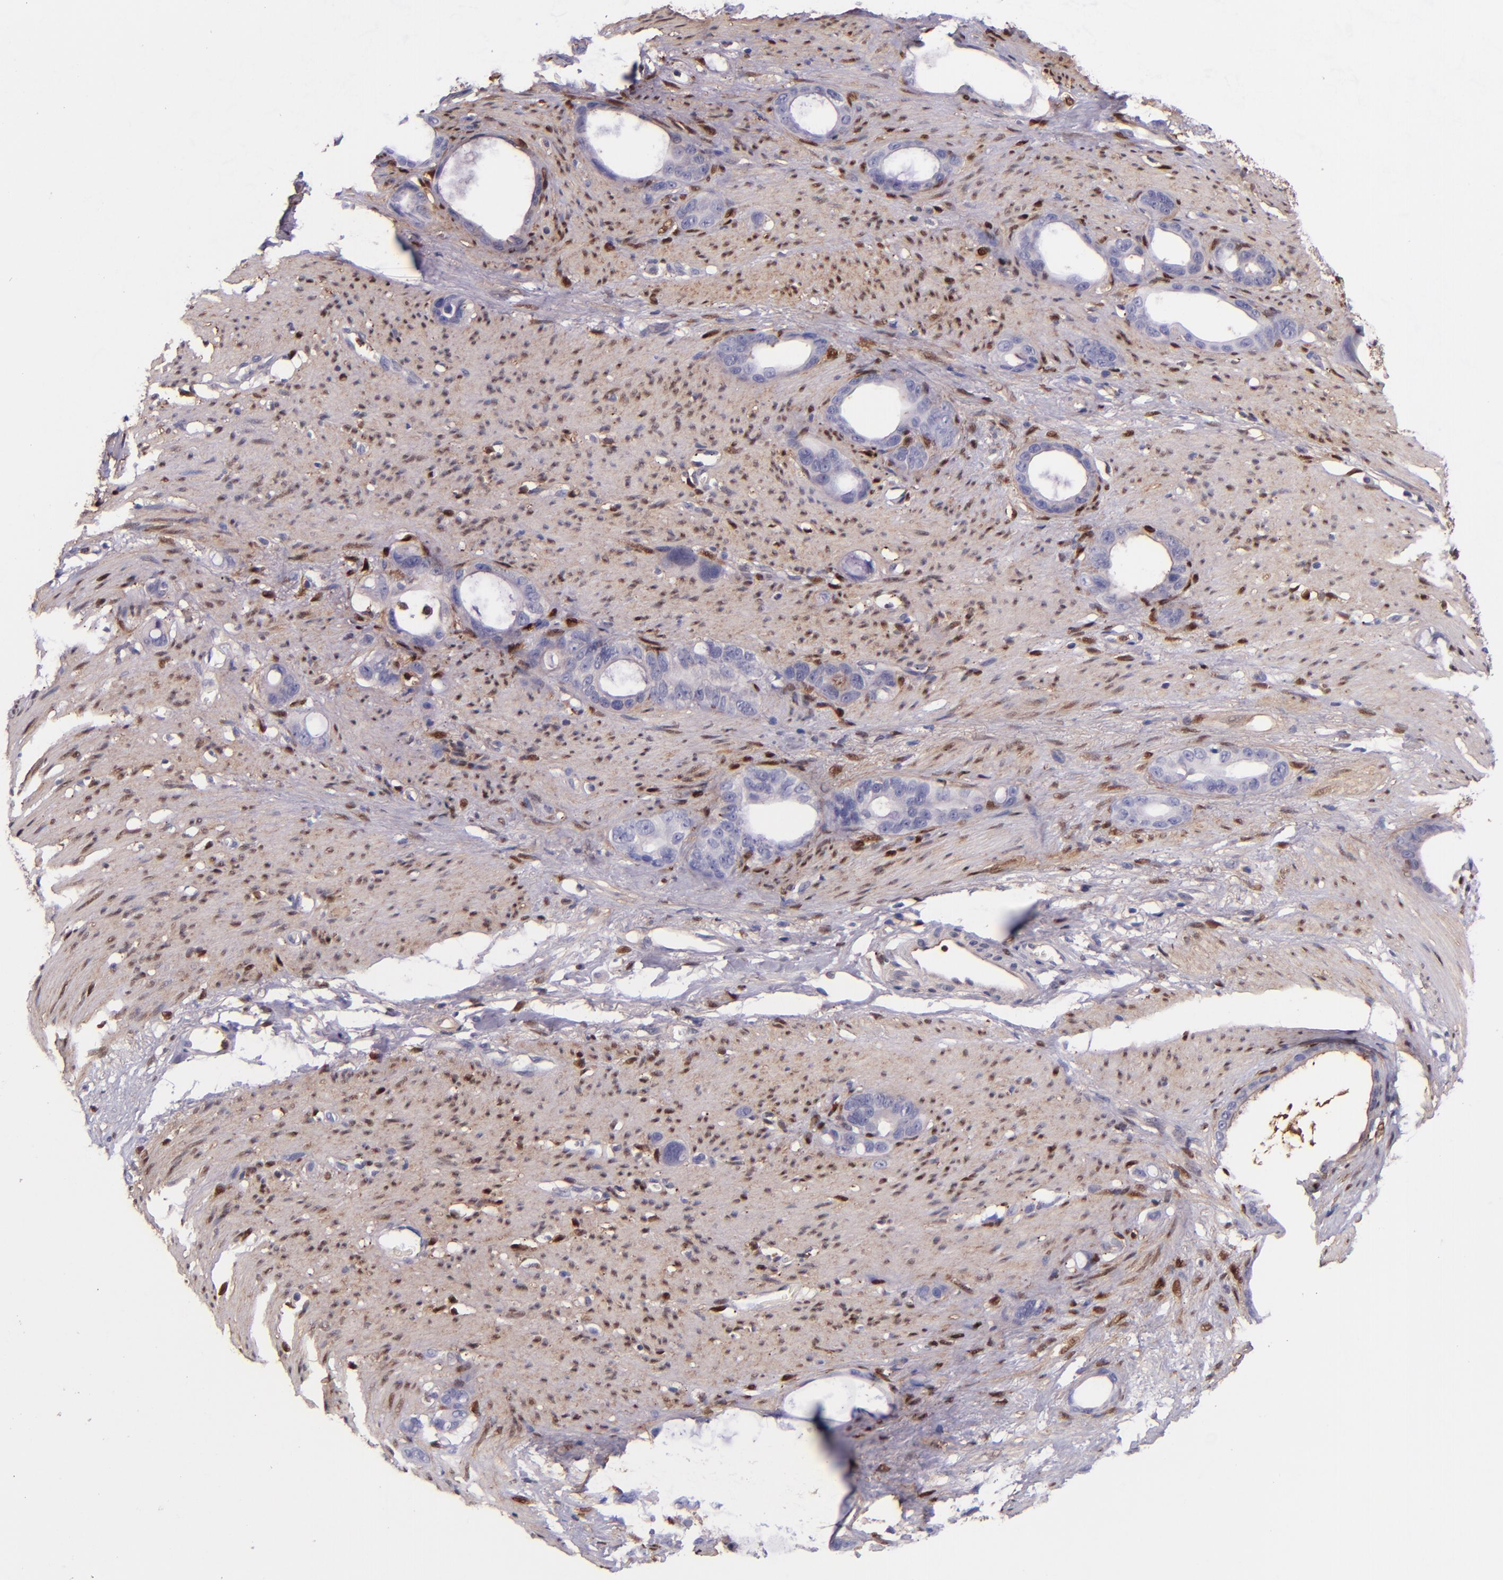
{"staining": {"intensity": "negative", "quantity": "none", "location": "none"}, "tissue": "stomach cancer", "cell_type": "Tumor cells", "image_type": "cancer", "snomed": [{"axis": "morphology", "description": "Adenocarcinoma, NOS"}, {"axis": "topography", "description": "Stomach"}], "caption": "High power microscopy histopathology image of an immunohistochemistry (IHC) photomicrograph of stomach cancer (adenocarcinoma), revealing no significant positivity in tumor cells.", "gene": "LGALS1", "patient": {"sex": "female", "age": 75}}